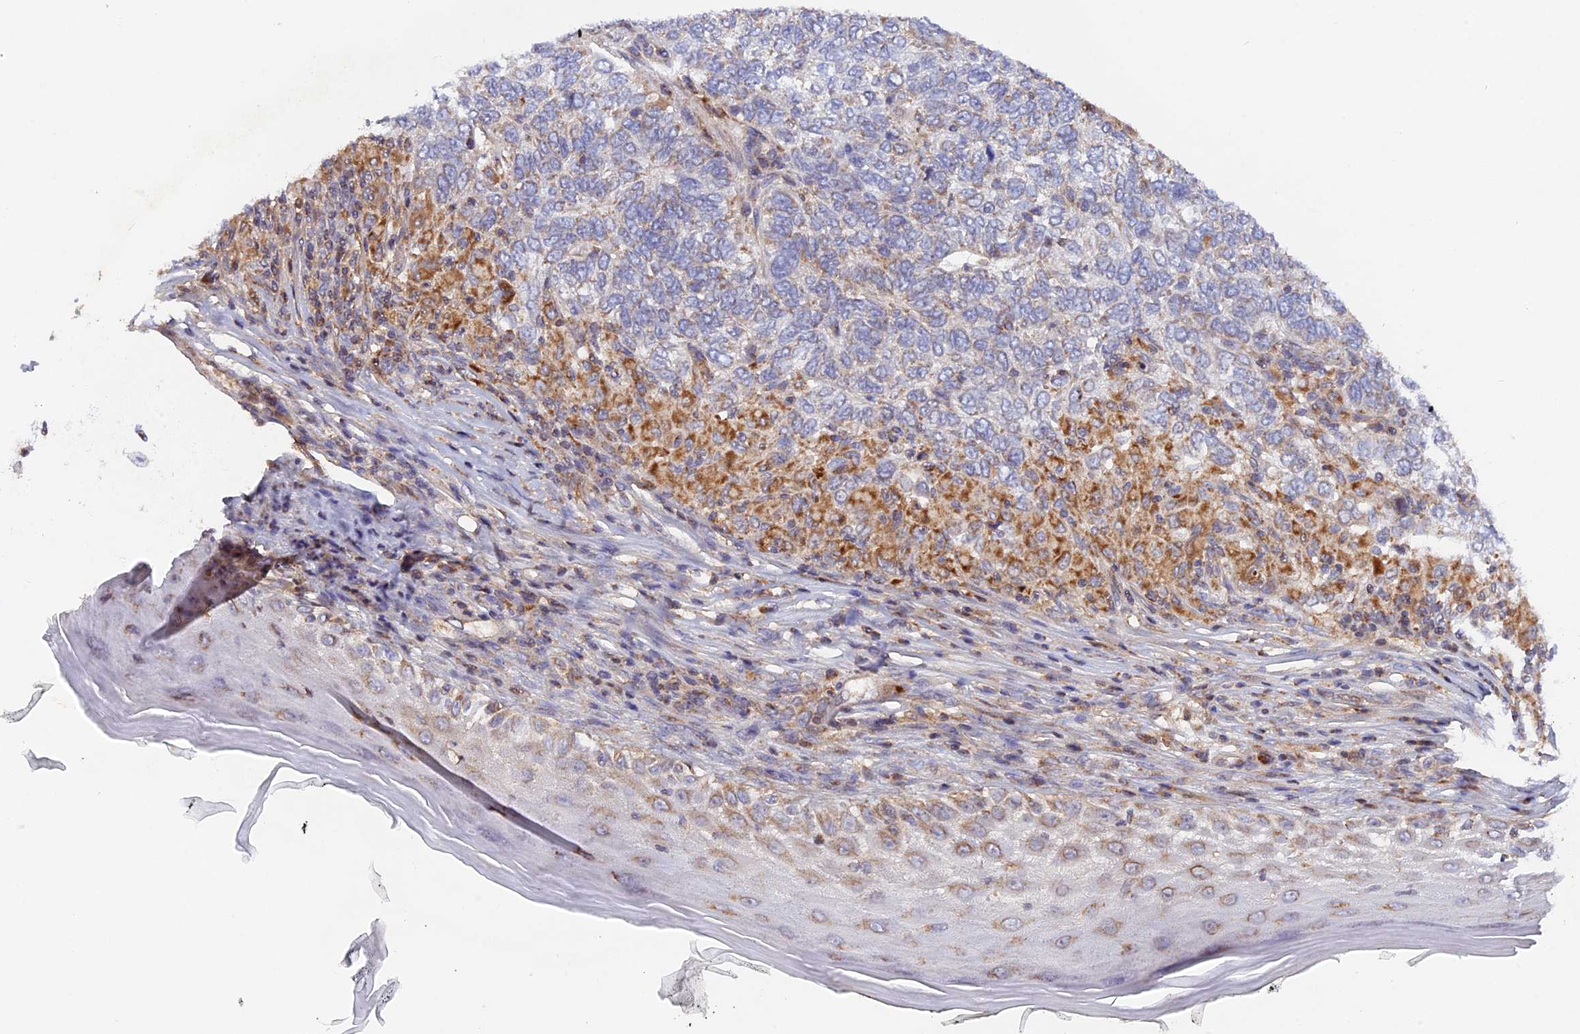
{"staining": {"intensity": "weak", "quantity": "<25%", "location": "cytoplasmic/membranous"}, "tissue": "skin cancer", "cell_type": "Tumor cells", "image_type": "cancer", "snomed": [{"axis": "morphology", "description": "Basal cell carcinoma"}, {"axis": "topography", "description": "Skin"}], "caption": "Immunohistochemistry (IHC) histopathology image of neoplastic tissue: human skin cancer stained with DAB (3,3'-diaminobenzidine) shows no significant protein positivity in tumor cells. (DAB IHC, high magnification).", "gene": "MPV17L", "patient": {"sex": "female", "age": 65}}